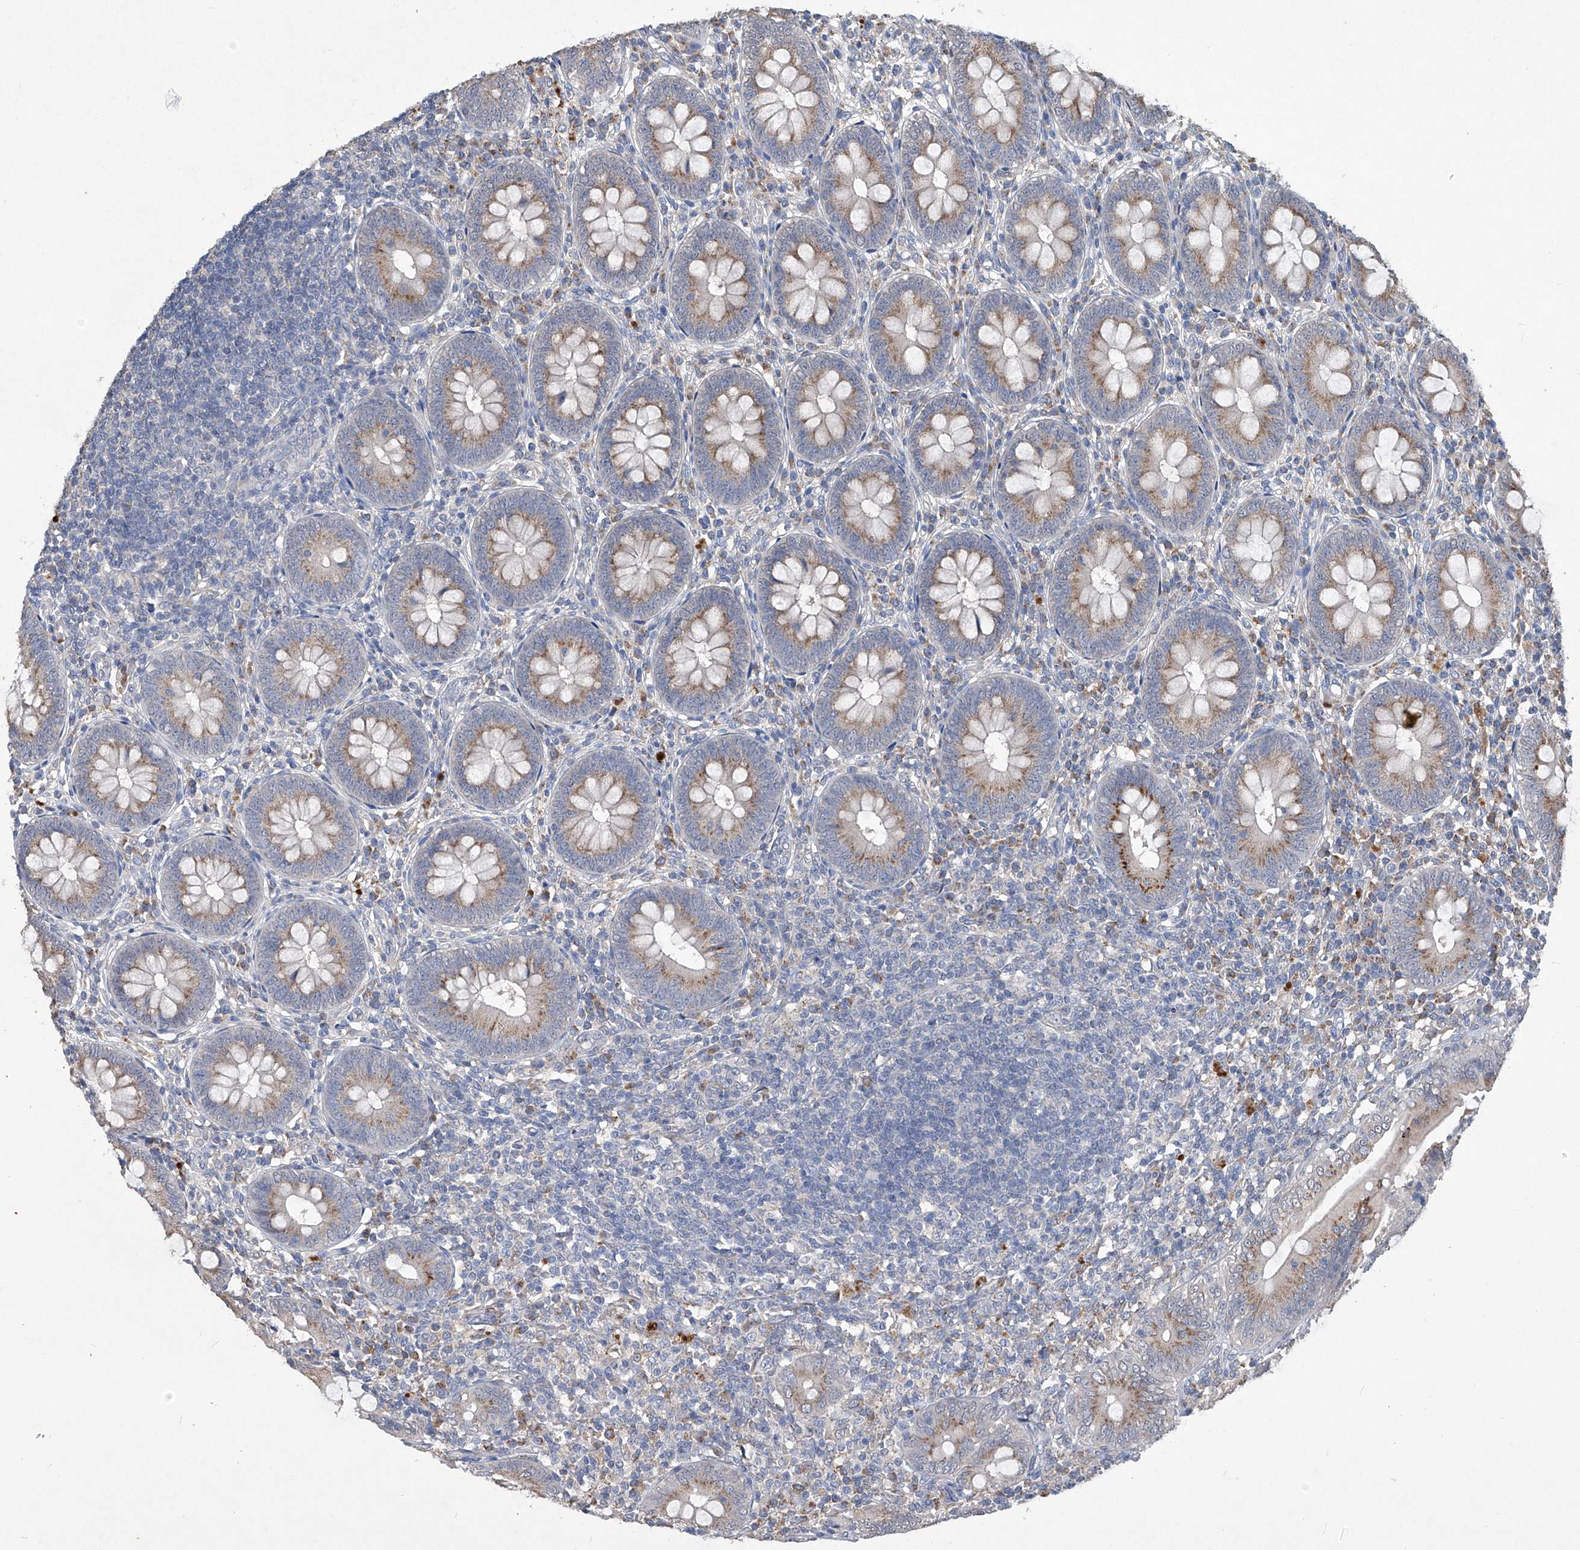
{"staining": {"intensity": "moderate", "quantity": ">75%", "location": "cytoplasmic/membranous"}, "tissue": "appendix", "cell_type": "Glandular cells", "image_type": "normal", "snomed": [{"axis": "morphology", "description": "Normal tissue, NOS"}, {"axis": "topography", "description": "Appendix"}], "caption": "Glandular cells display medium levels of moderate cytoplasmic/membranous staining in approximately >75% of cells in unremarkable human appendix.", "gene": "PCSK5", "patient": {"sex": "male", "age": 14}}